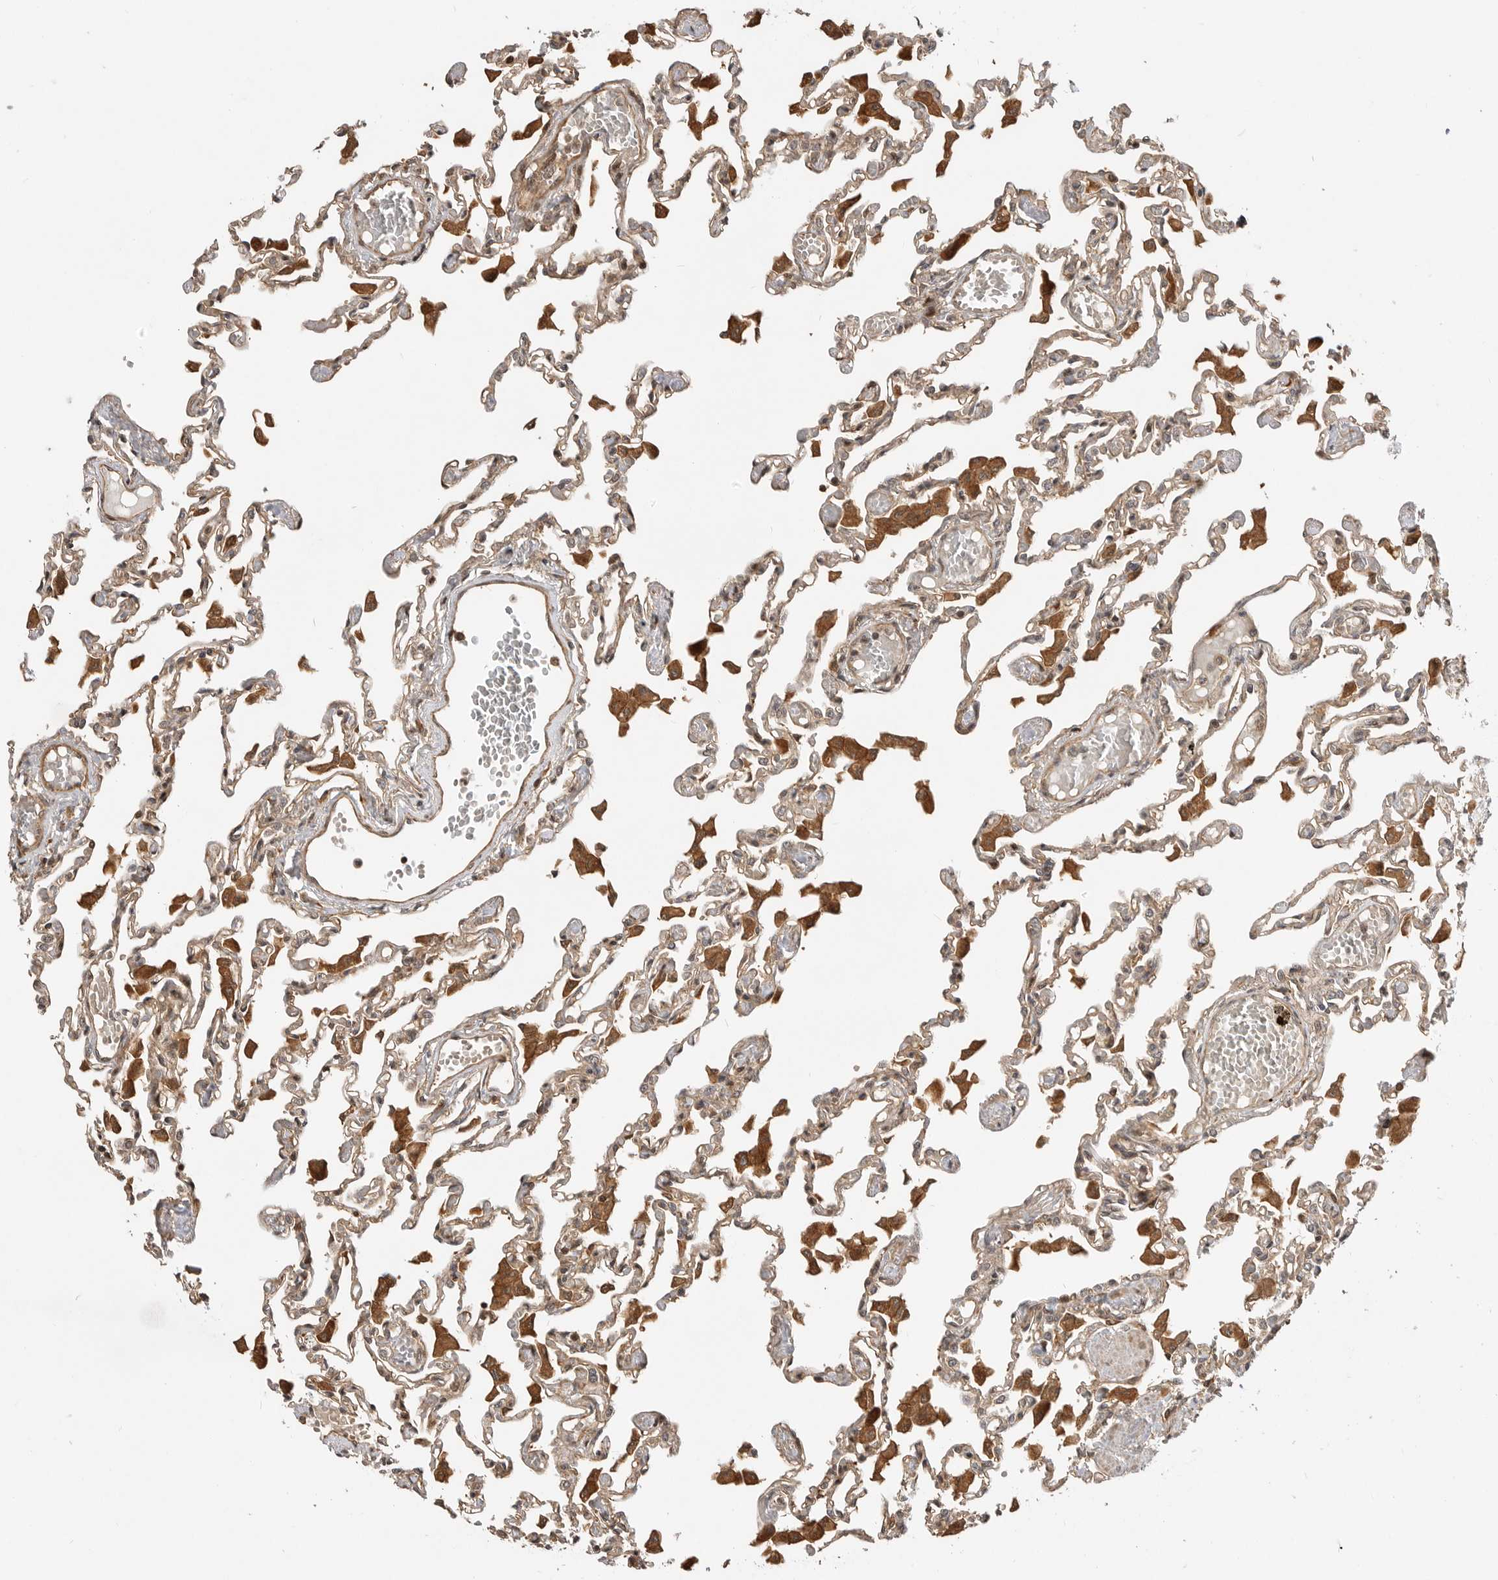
{"staining": {"intensity": "moderate", "quantity": "25%-75%", "location": "cytoplasmic/membranous"}, "tissue": "lung", "cell_type": "Alveolar cells", "image_type": "normal", "snomed": [{"axis": "morphology", "description": "Normal tissue, NOS"}, {"axis": "topography", "description": "Bronchus"}, {"axis": "topography", "description": "Lung"}], "caption": "DAB (3,3'-diaminobenzidine) immunohistochemical staining of unremarkable human lung demonstrates moderate cytoplasmic/membranous protein positivity in approximately 25%-75% of alveolar cells.", "gene": "ADPRS", "patient": {"sex": "female", "age": 49}}